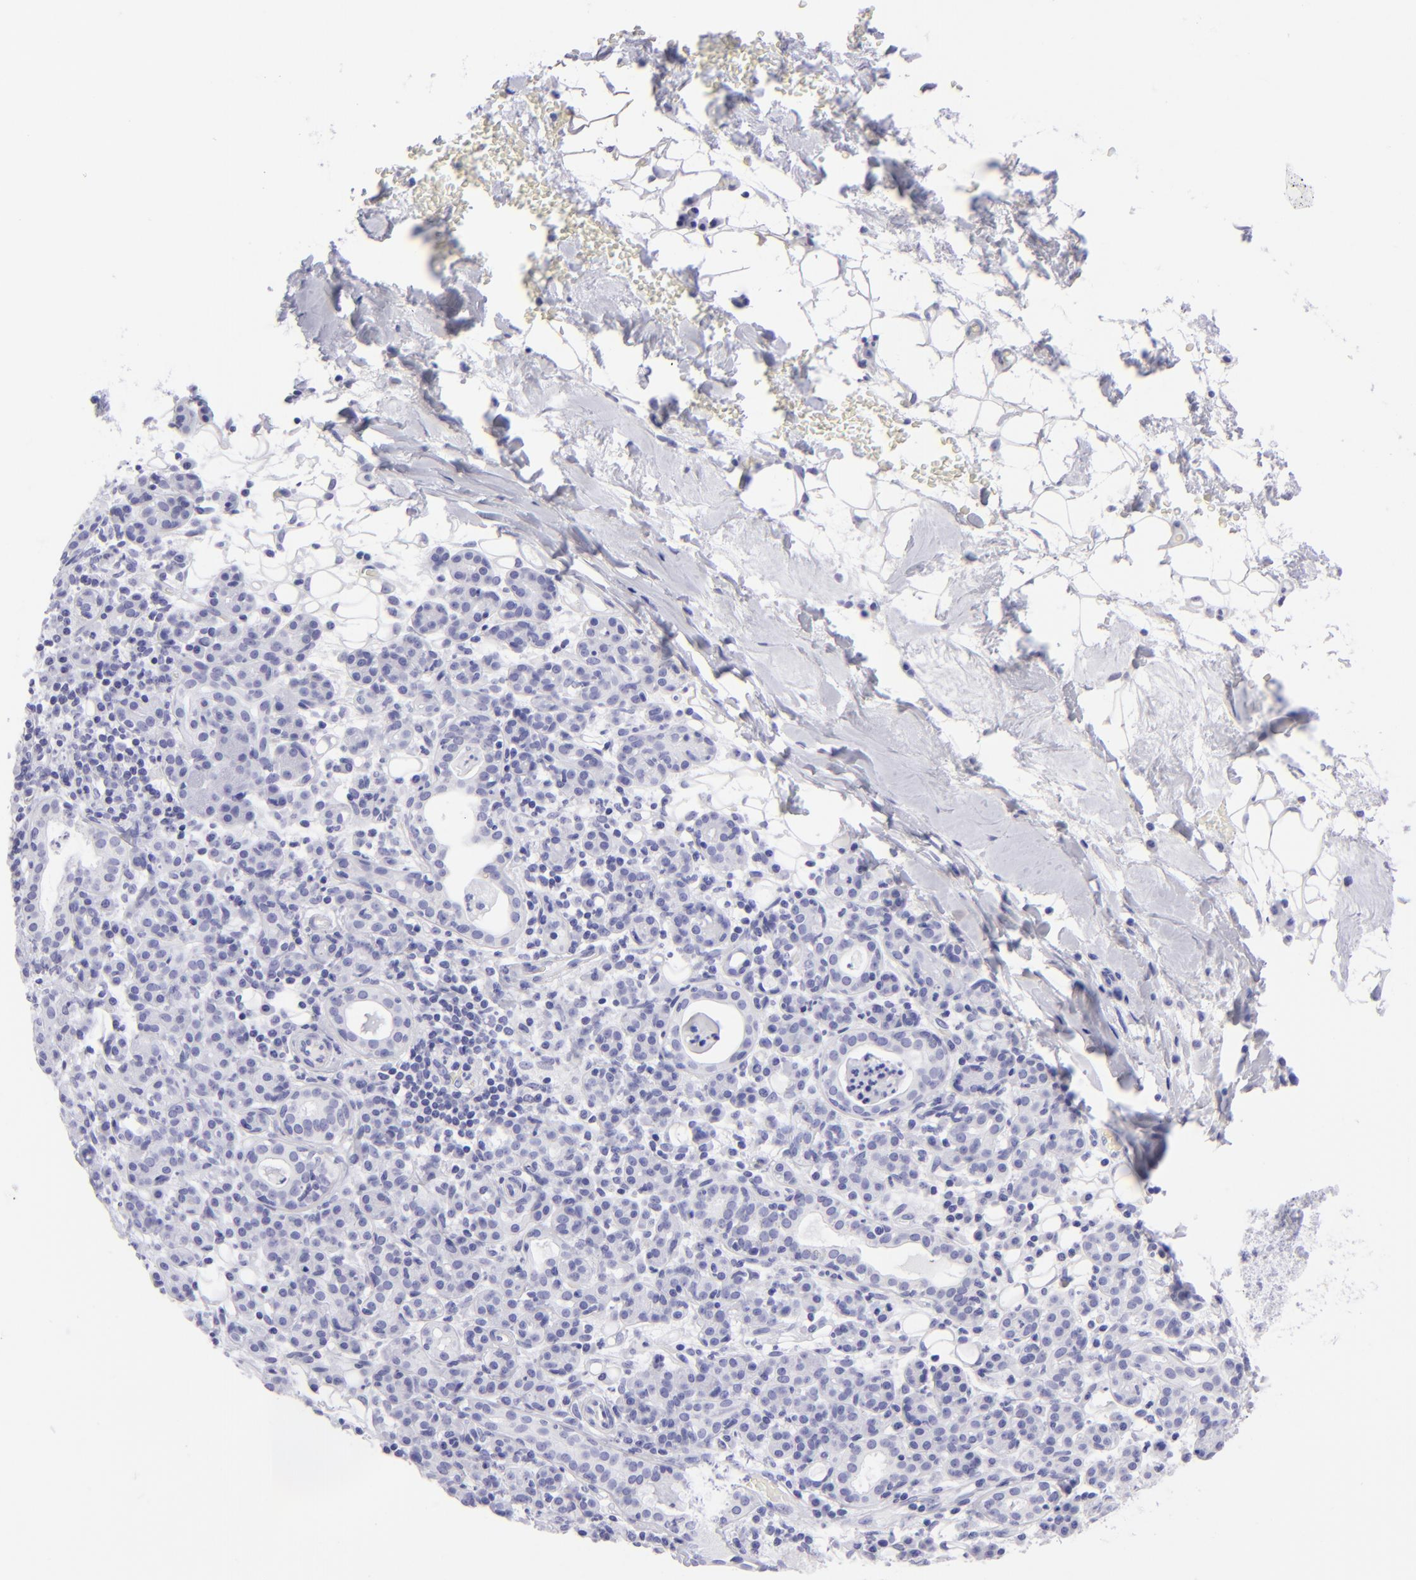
{"staining": {"intensity": "negative", "quantity": "none", "location": "none"}, "tissue": "skin cancer", "cell_type": "Tumor cells", "image_type": "cancer", "snomed": [{"axis": "morphology", "description": "Squamous cell carcinoma, NOS"}, {"axis": "topography", "description": "Skin"}], "caption": "Immunohistochemistry of human skin cancer exhibits no expression in tumor cells.", "gene": "SLC1A3", "patient": {"sex": "male", "age": 84}}